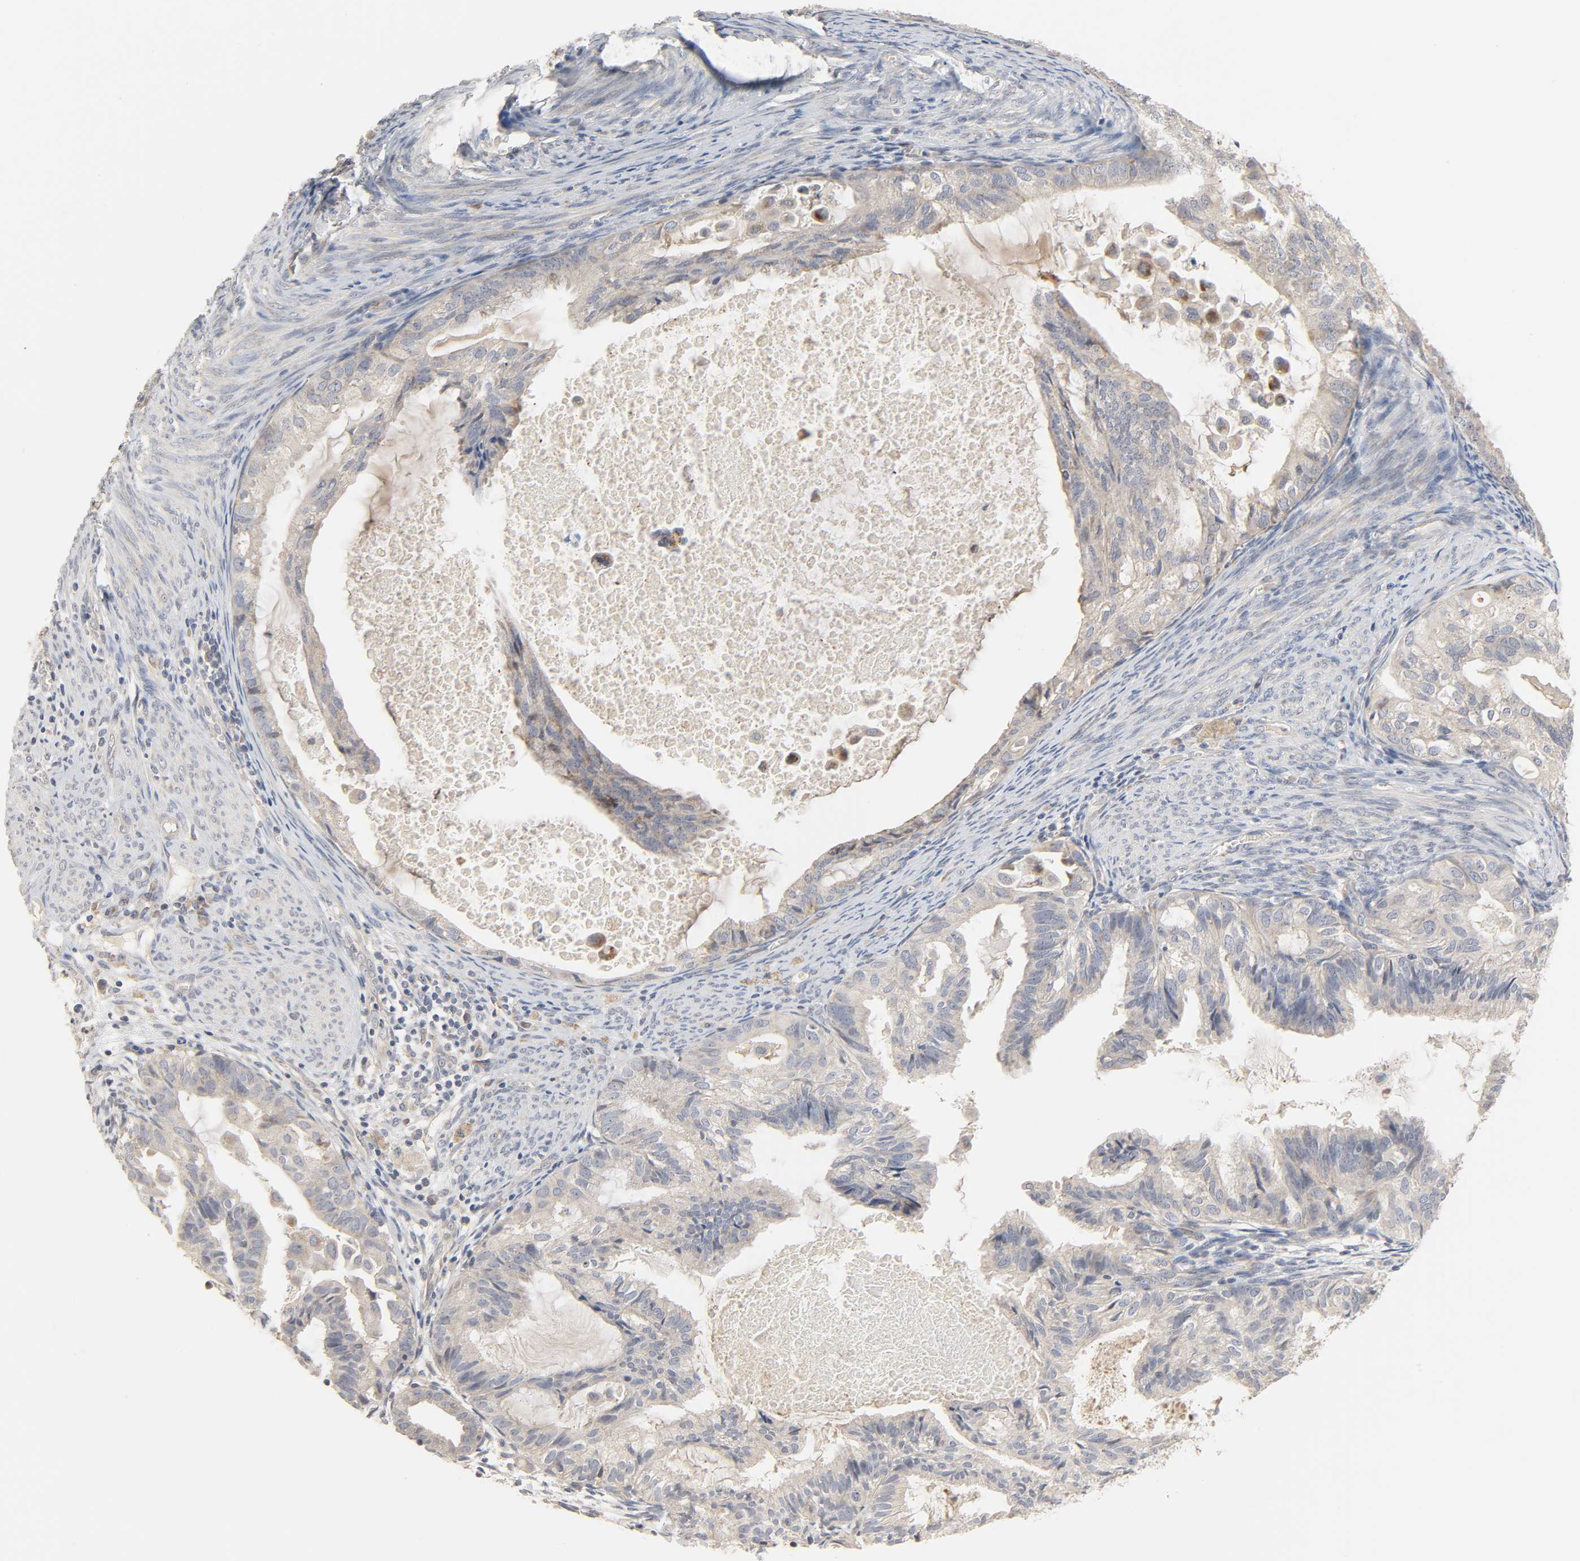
{"staining": {"intensity": "weak", "quantity": ">75%", "location": "cytoplasmic/membranous"}, "tissue": "cervical cancer", "cell_type": "Tumor cells", "image_type": "cancer", "snomed": [{"axis": "morphology", "description": "Normal tissue, NOS"}, {"axis": "morphology", "description": "Adenocarcinoma, NOS"}, {"axis": "topography", "description": "Cervix"}, {"axis": "topography", "description": "Endometrium"}], "caption": "The photomicrograph displays staining of cervical cancer (adenocarcinoma), revealing weak cytoplasmic/membranous protein expression (brown color) within tumor cells. (brown staining indicates protein expression, while blue staining denotes nuclei).", "gene": "CLEC4E", "patient": {"sex": "female", "age": 86}}